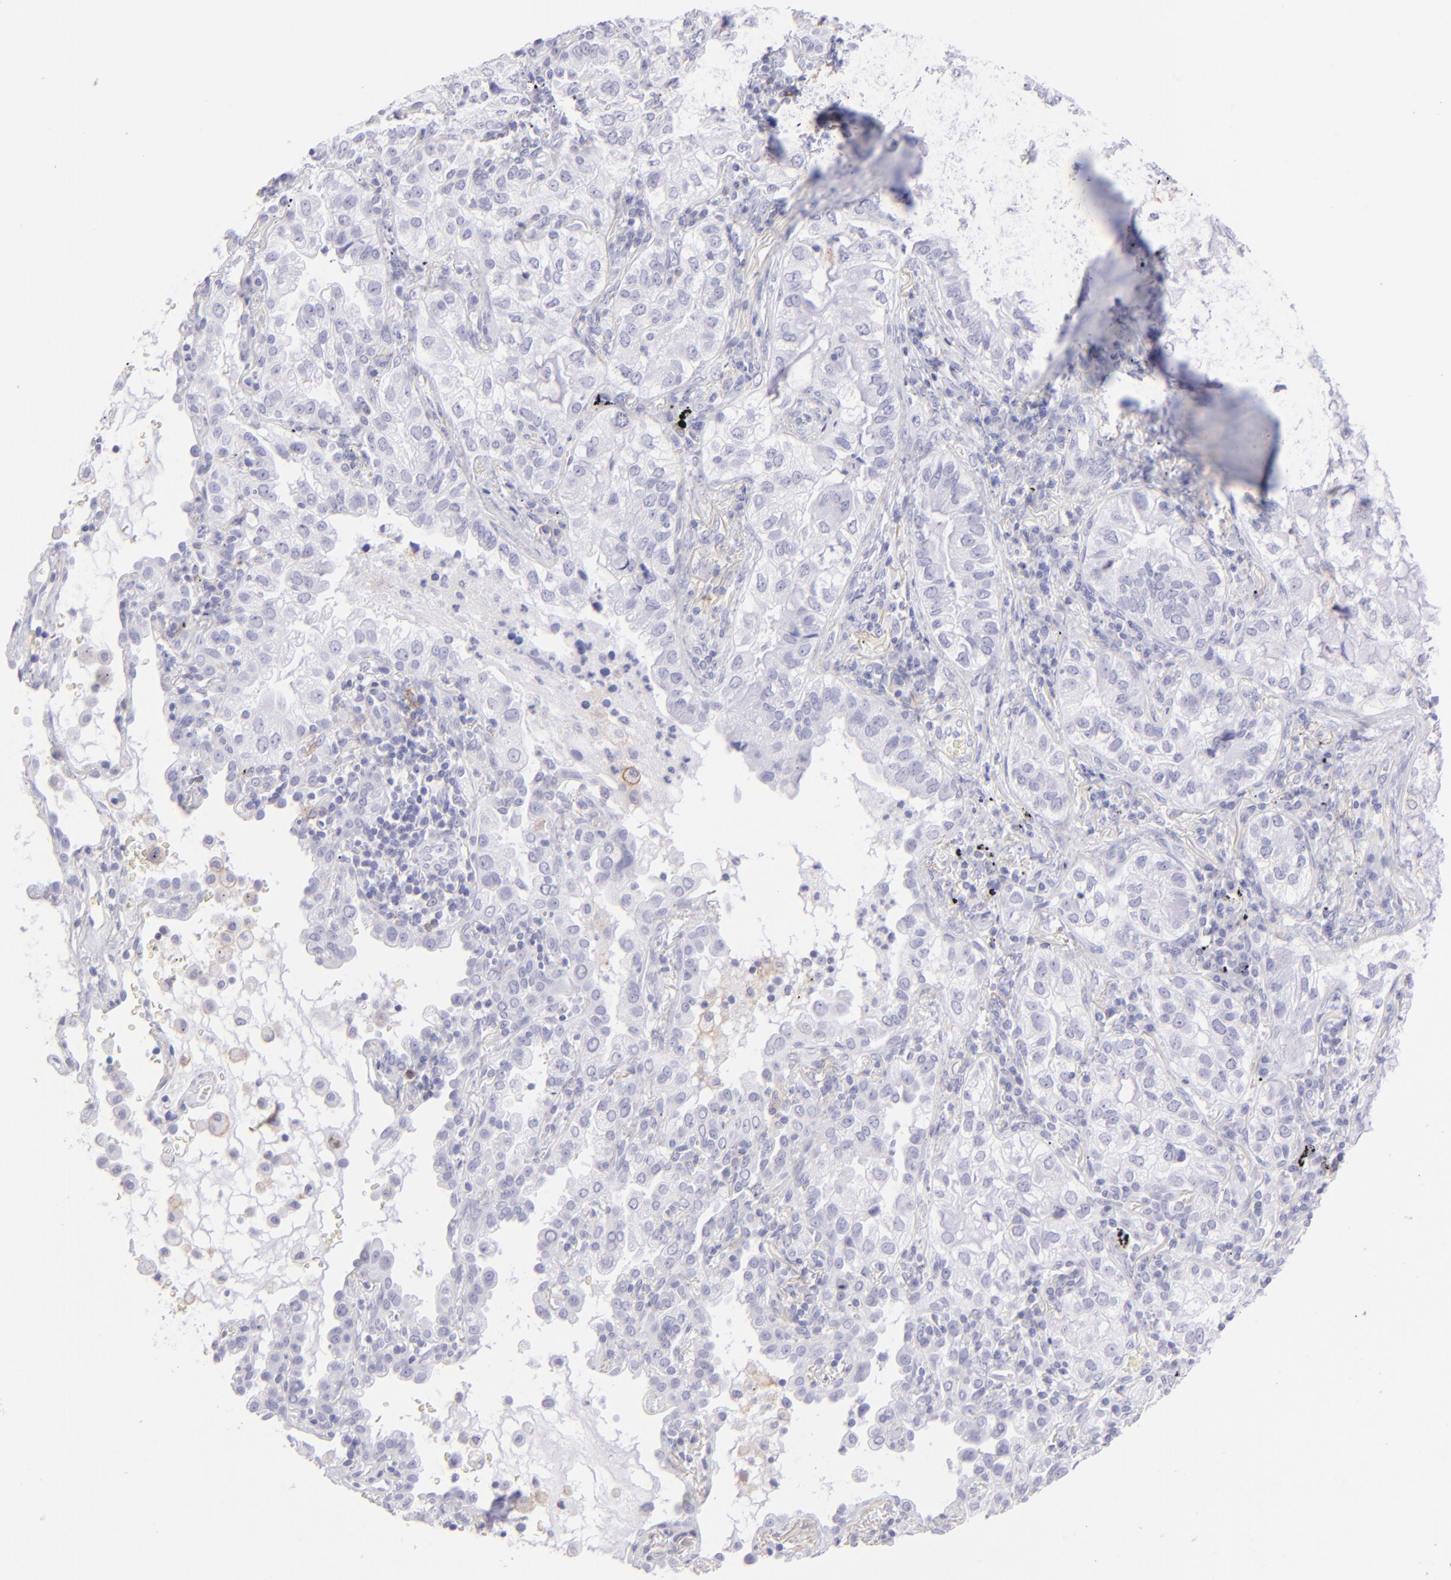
{"staining": {"intensity": "negative", "quantity": "none", "location": "none"}, "tissue": "lung cancer", "cell_type": "Tumor cells", "image_type": "cancer", "snomed": [{"axis": "morphology", "description": "Adenocarcinoma, NOS"}, {"axis": "topography", "description": "Lung"}], "caption": "DAB immunohistochemical staining of human lung adenocarcinoma shows no significant staining in tumor cells.", "gene": "CD72", "patient": {"sex": "female", "age": 50}}